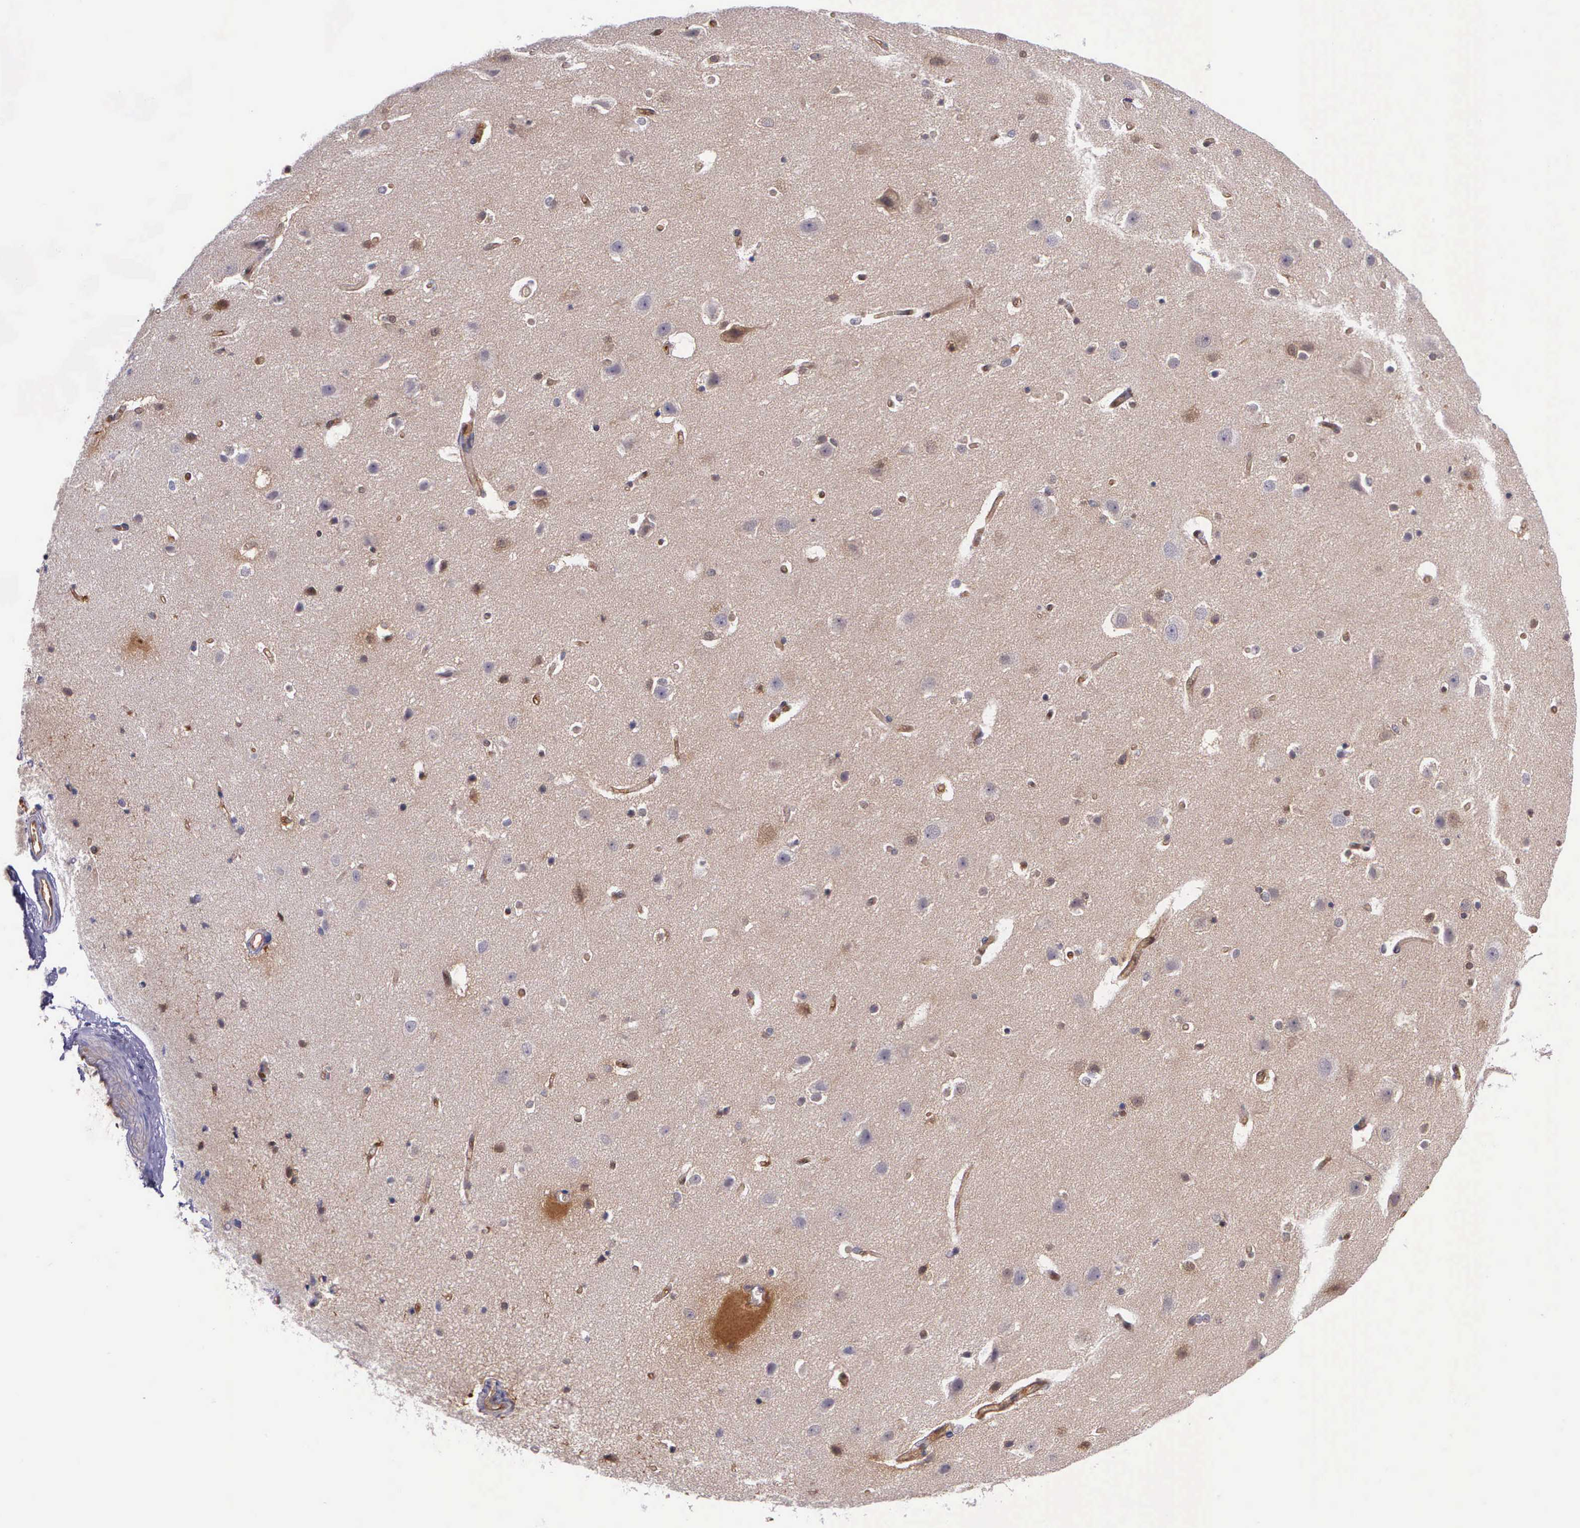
{"staining": {"intensity": "moderate", "quantity": "25%-75%", "location": "cytoplasmic/membranous,nuclear"}, "tissue": "caudate", "cell_type": "Glial cells", "image_type": "normal", "snomed": [{"axis": "morphology", "description": "Normal tissue, NOS"}, {"axis": "topography", "description": "Lateral ventricle wall"}], "caption": "Human caudate stained with a brown dye shows moderate cytoplasmic/membranous,nuclear positive staining in approximately 25%-75% of glial cells.", "gene": "GMPR2", "patient": {"sex": "female", "age": 54}}